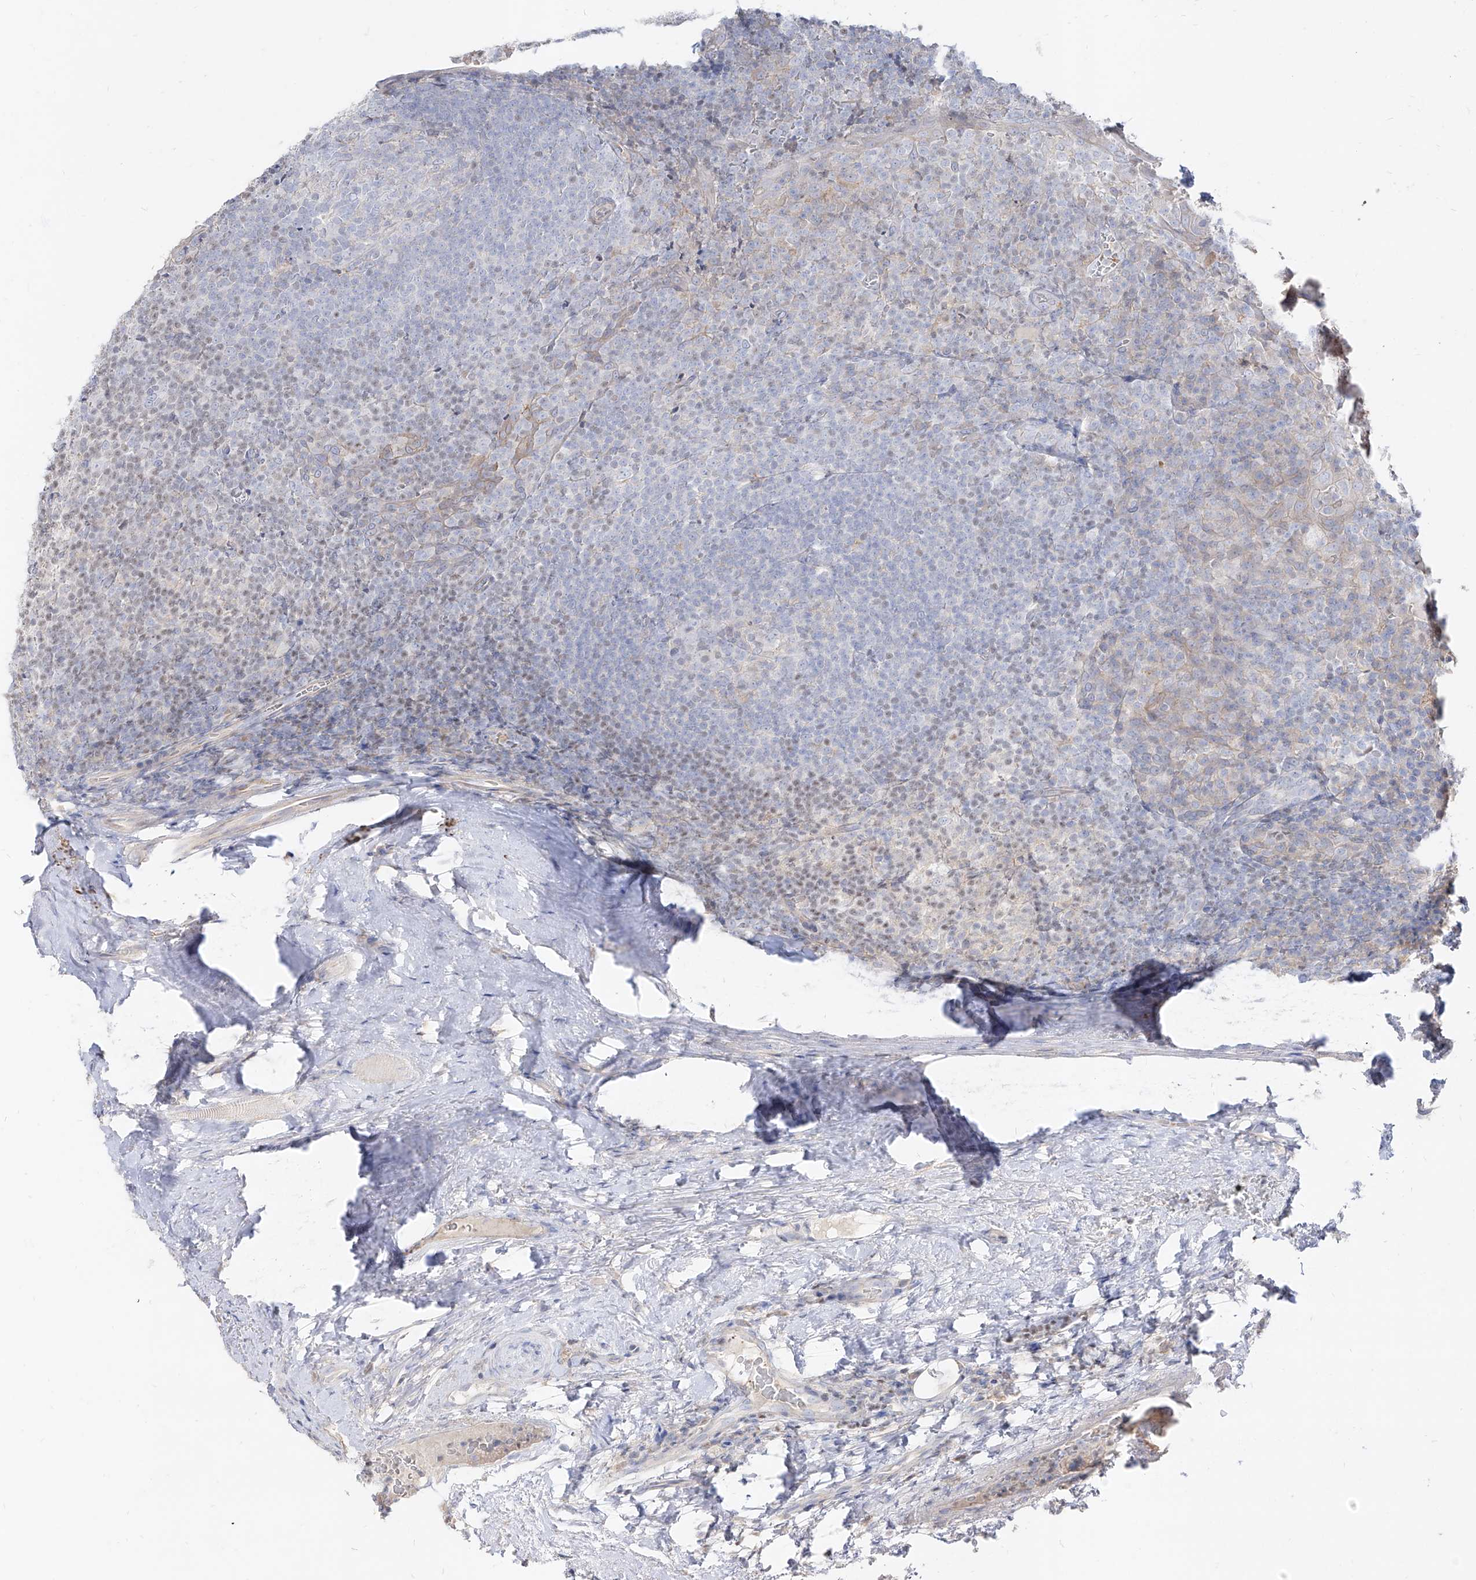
{"staining": {"intensity": "negative", "quantity": "none", "location": "none"}, "tissue": "tonsil", "cell_type": "Germinal center cells", "image_type": "normal", "snomed": [{"axis": "morphology", "description": "Normal tissue, NOS"}, {"axis": "topography", "description": "Tonsil"}], "caption": "The histopathology image reveals no staining of germinal center cells in normal tonsil.", "gene": "RBFOX3", "patient": {"sex": "male", "age": 37}}